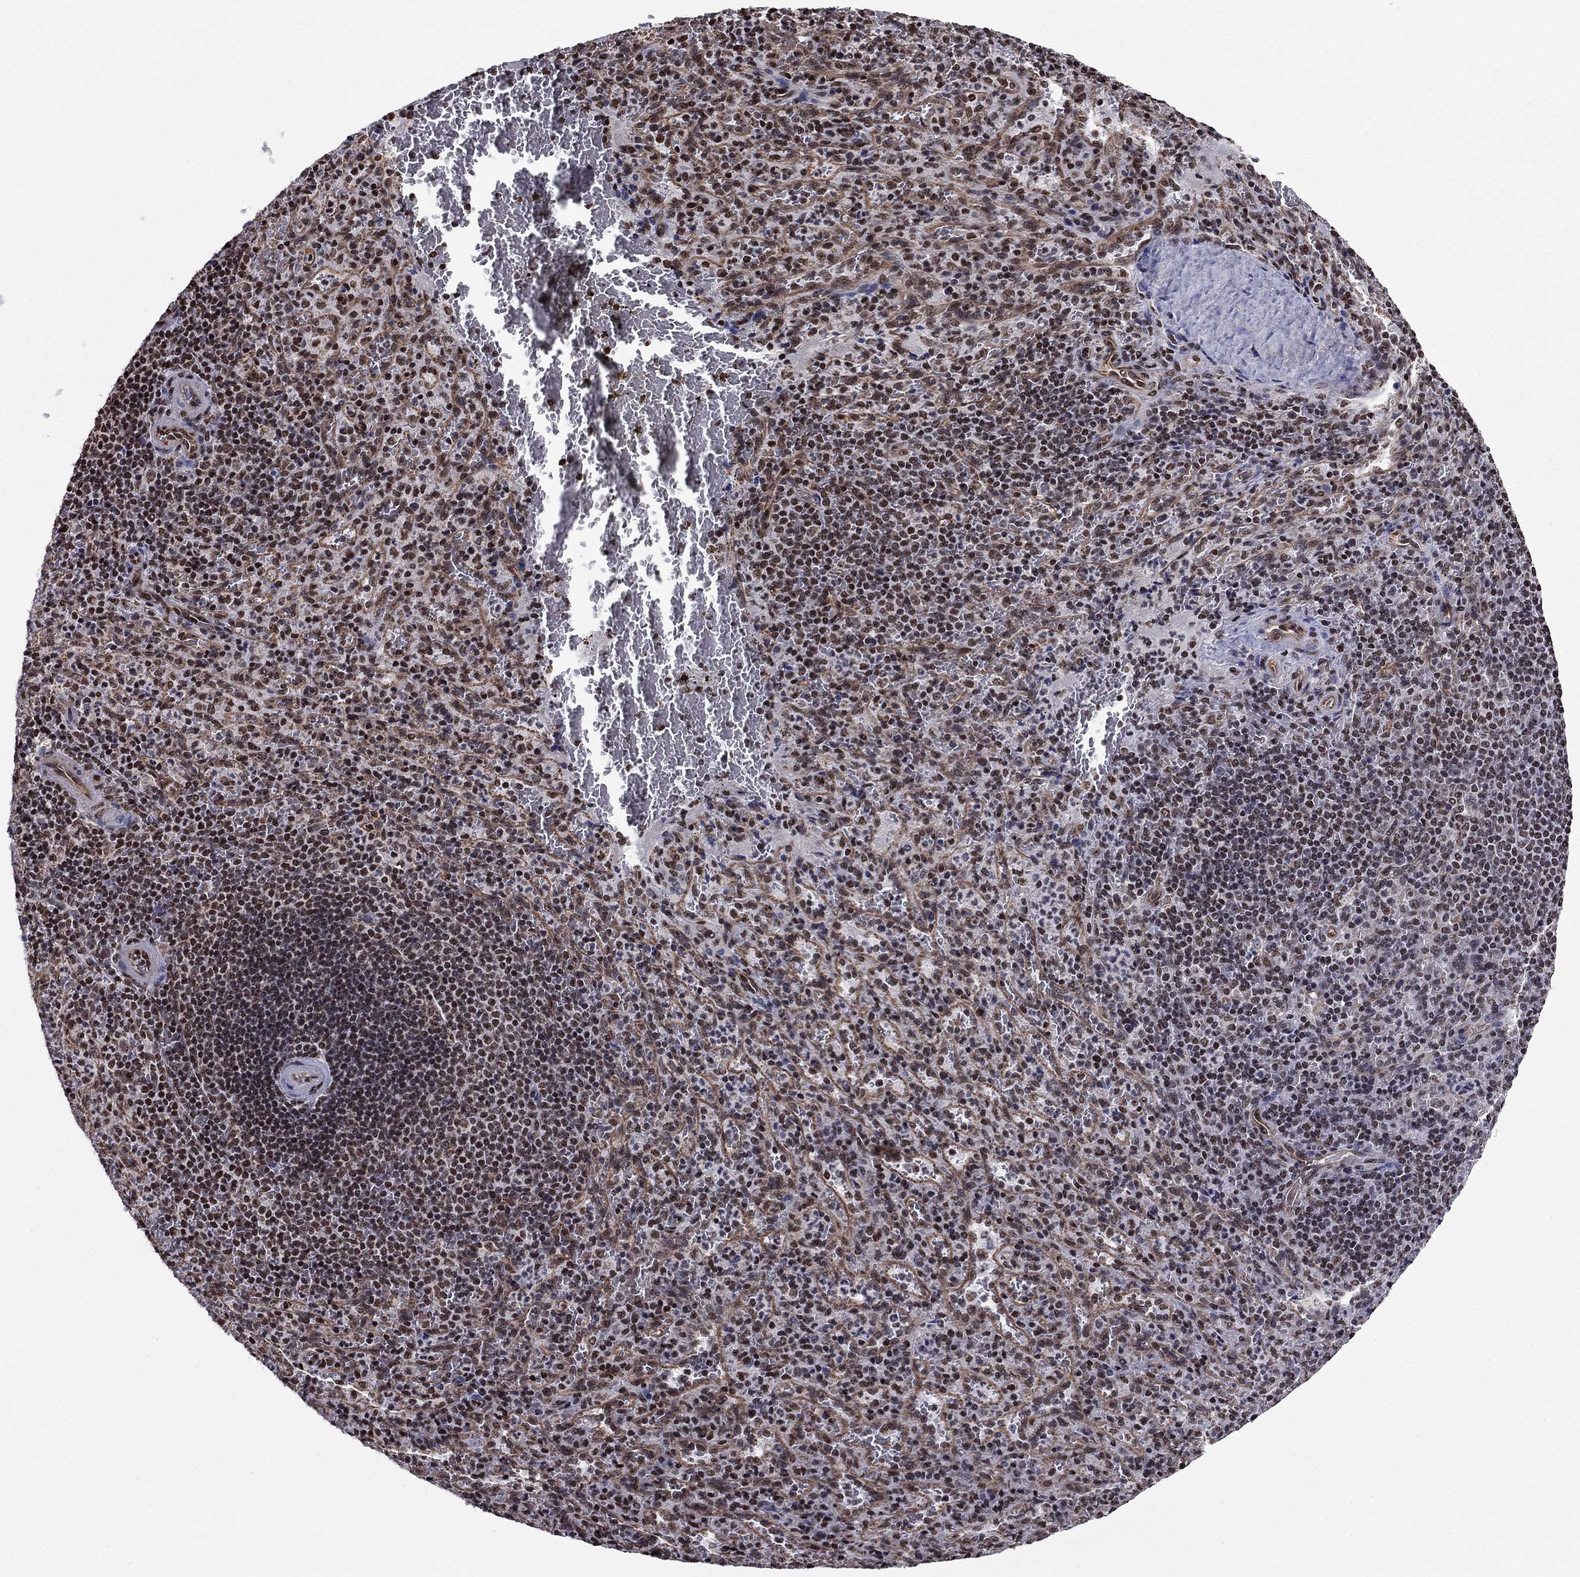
{"staining": {"intensity": "moderate", "quantity": "25%-75%", "location": "nuclear"}, "tissue": "spleen", "cell_type": "Cells in red pulp", "image_type": "normal", "snomed": [{"axis": "morphology", "description": "Normal tissue, NOS"}, {"axis": "topography", "description": "Spleen"}], "caption": "The photomicrograph exhibits immunohistochemical staining of benign spleen. There is moderate nuclear expression is present in about 25%-75% of cells in red pulp. (Stains: DAB (3,3'-diaminobenzidine) in brown, nuclei in blue, Microscopy: brightfield microscopy at high magnification).", "gene": "N4BP2", "patient": {"sex": "male", "age": 57}}